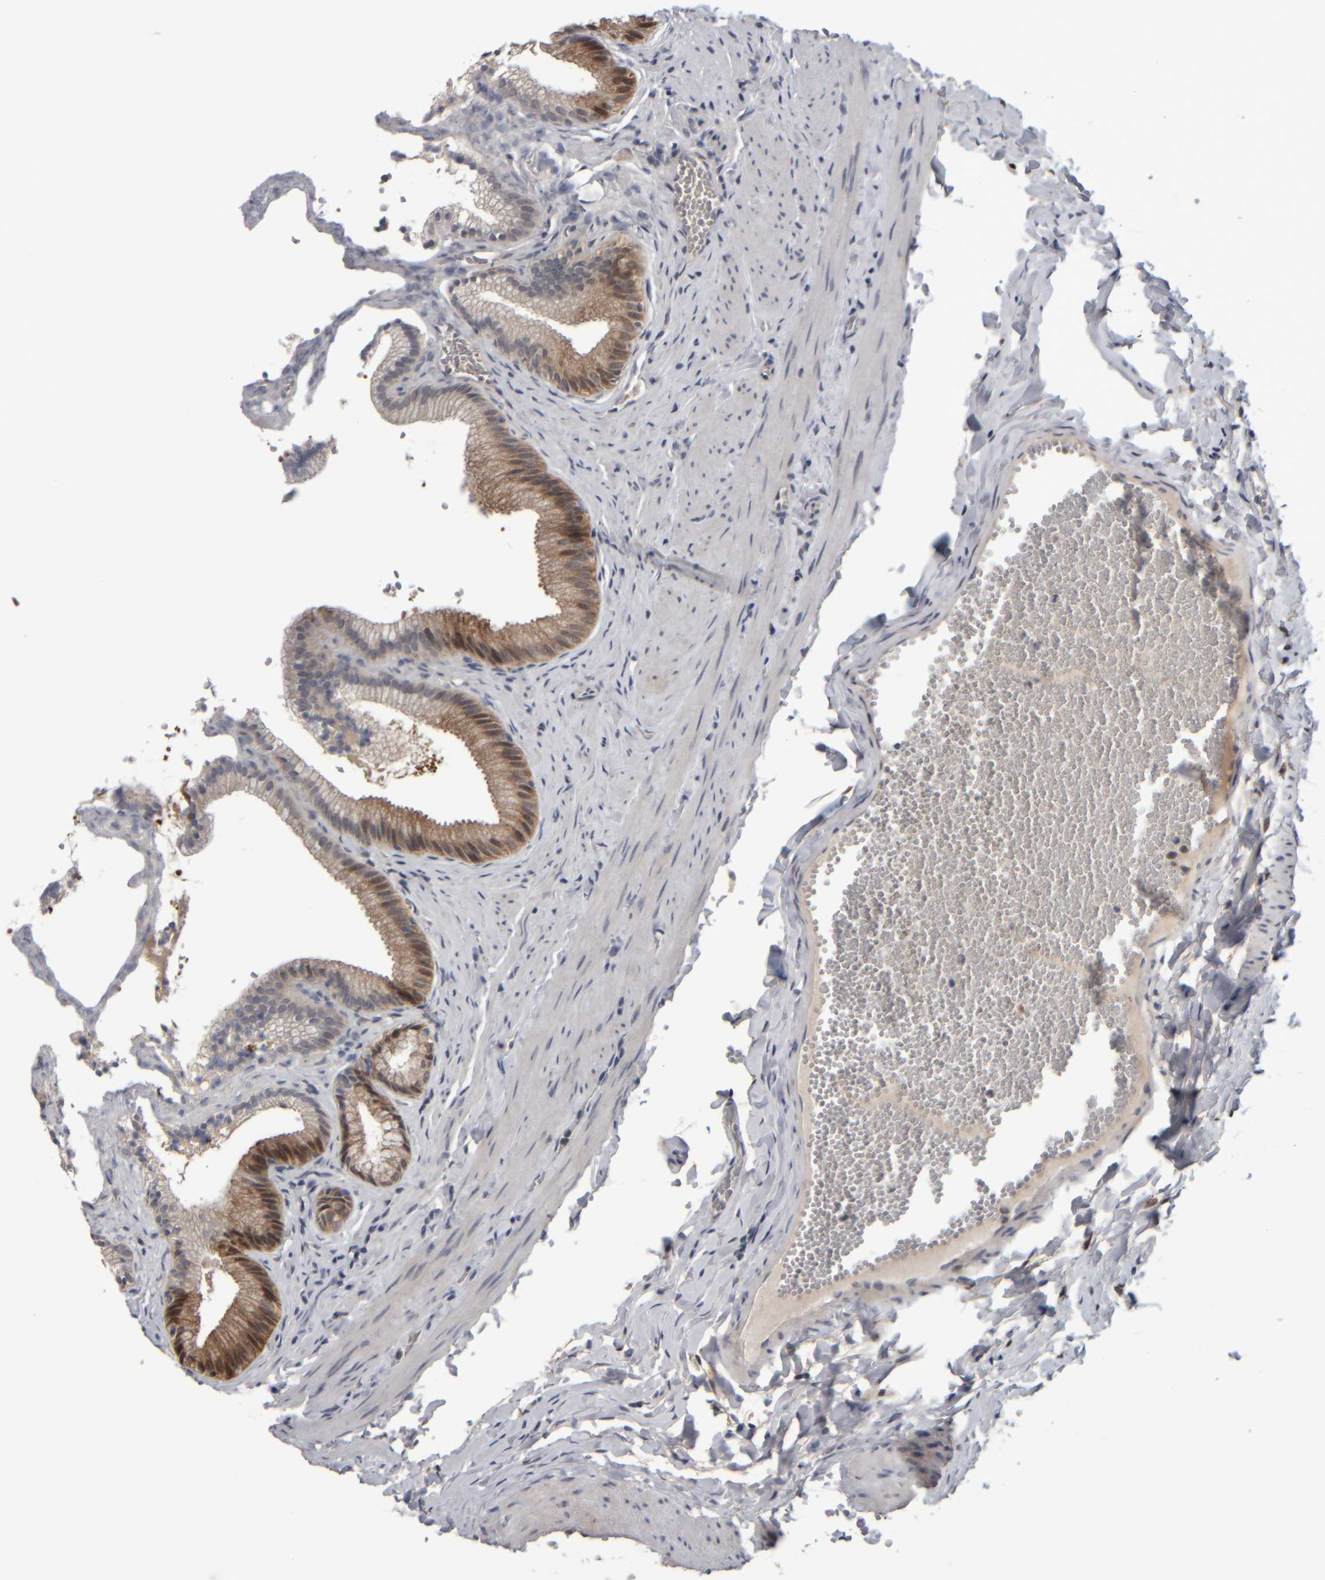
{"staining": {"intensity": "moderate", "quantity": ">75%", "location": "cytoplasmic/membranous"}, "tissue": "gallbladder", "cell_type": "Glandular cells", "image_type": "normal", "snomed": [{"axis": "morphology", "description": "Normal tissue, NOS"}, {"axis": "topography", "description": "Gallbladder"}], "caption": "Gallbladder stained with immunohistochemistry (IHC) demonstrates moderate cytoplasmic/membranous positivity in about >75% of glandular cells. (brown staining indicates protein expression, while blue staining denotes nuclei).", "gene": "COL14A1", "patient": {"sex": "male", "age": 38}}